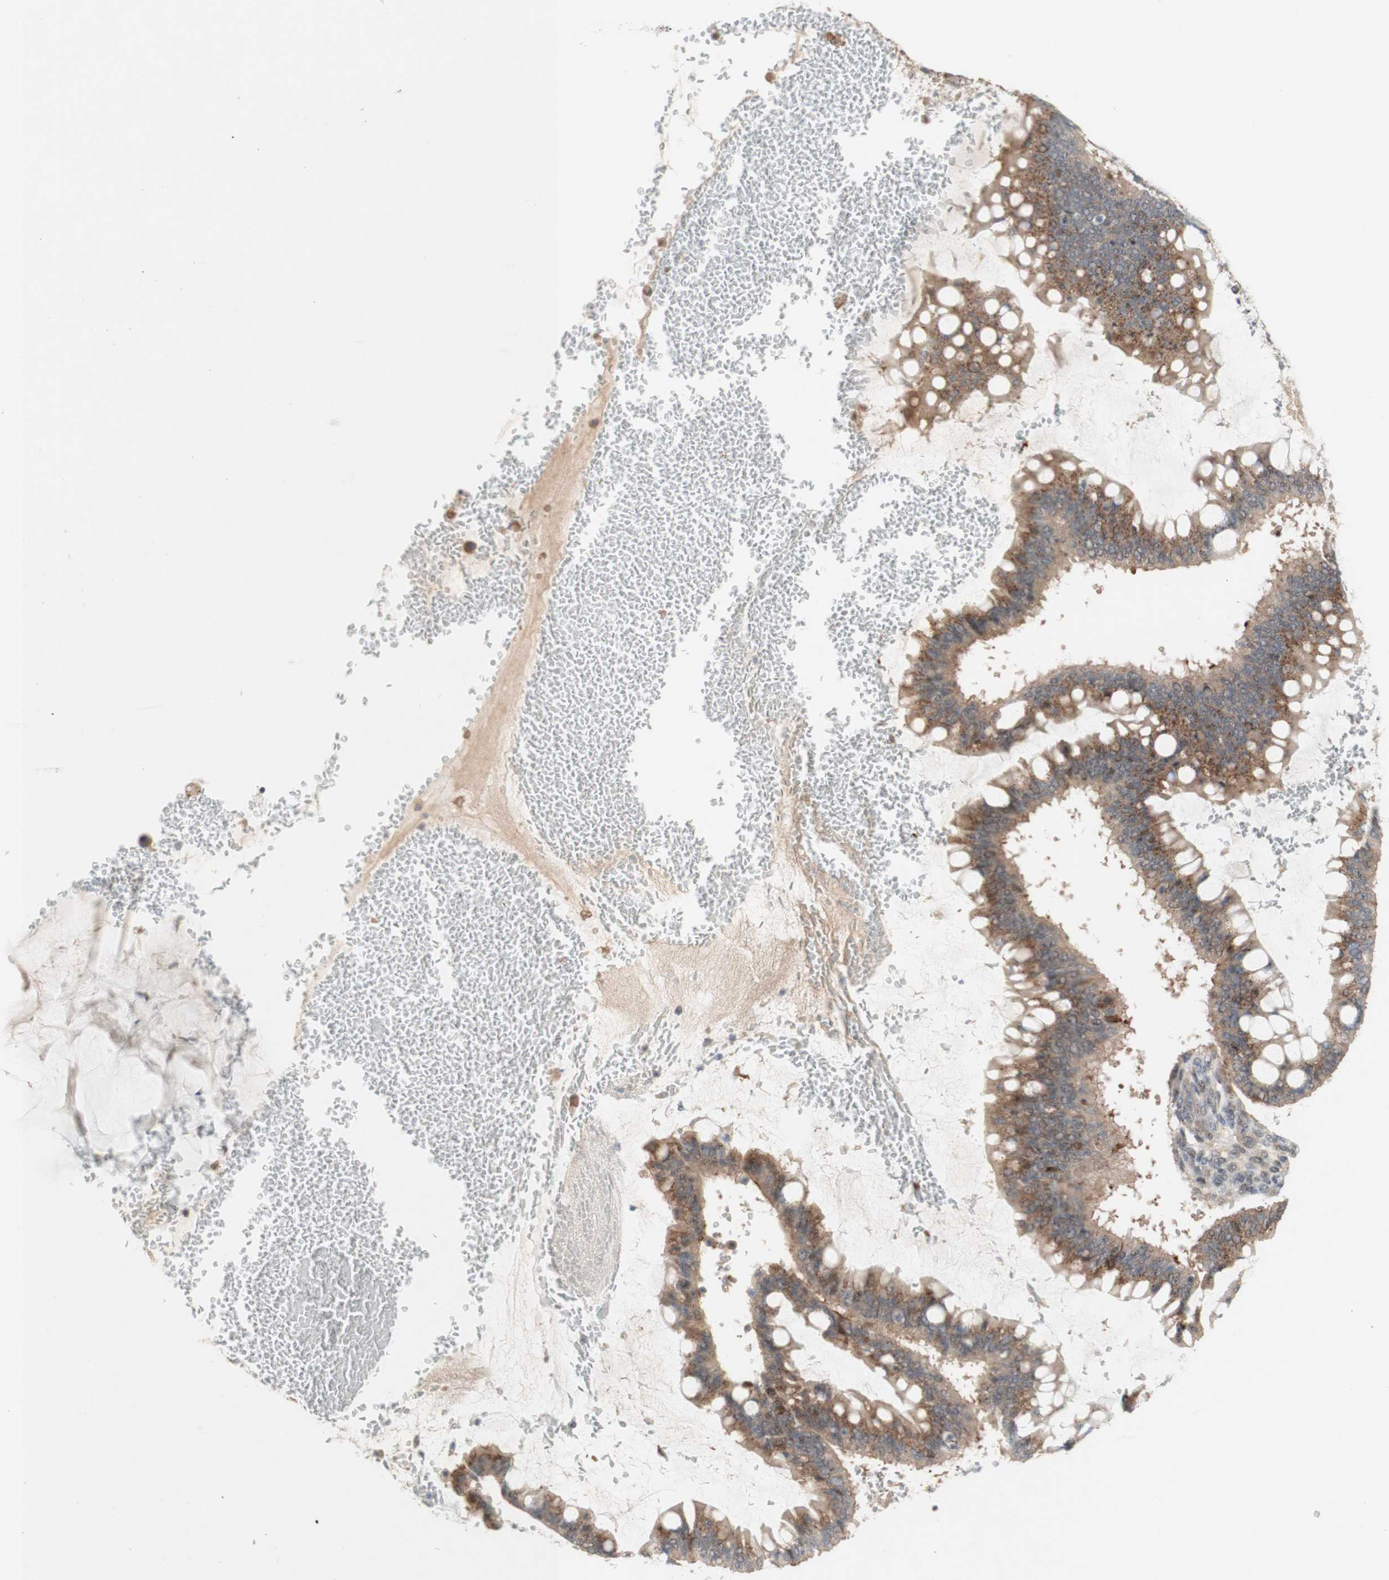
{"staining": {"intensity": "moderate", "quantity": ">75%", "location": "cytoplasmic/membranous"}, "tissue": "ovarian cancer", "cell_type": "Tumor cells", "image_type": "cancer", "snomed": [{"axis": "morphology", "description": "Cystadenocarcinoma, mucinous, NOS"}, {"axis": "topography", "description": "Ovary"}], "caption": "Mucinous cystadenocarcinoma (ovarian) tissue shows moderate cytoplasmic/membranous staining in approximately >75% of tumor cells, visualized by immunohistochemistry.", "gene": "CYLD", "patient": {"sex": "female", "age": 73}}